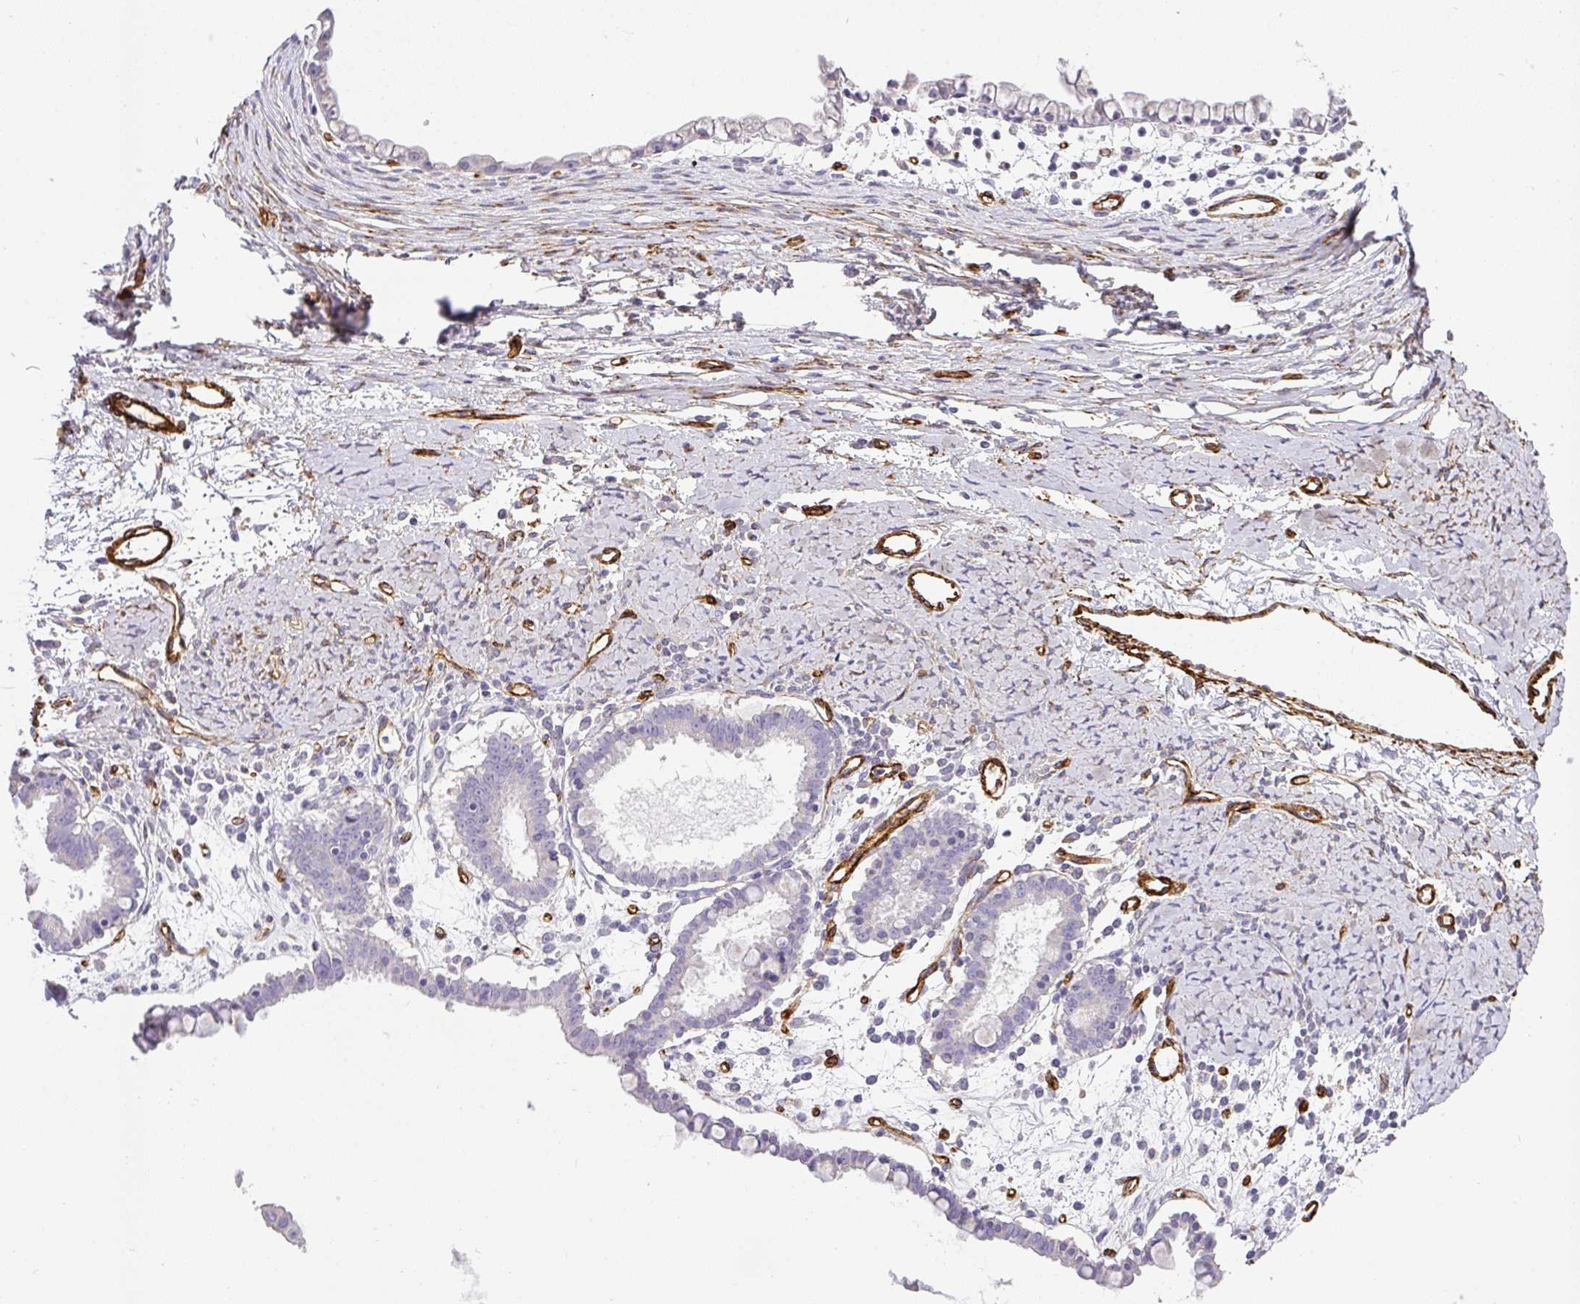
{"staining": {"intensity": "negative", "quantity": "none", "location": "none"}, "tissue": "ovarian cancer", "cell_type": "Tumor cells", "image_type": "cancer", "snomed": [{"axis": "morphology", "description": "Cystadenocarcinoma, mucinous, NOS"}, {"axis": "topography", "description": "Ovary"}], "caption": "The micrograph demonstrates no staining of tumor cells in mucinous cystadenocarcinoma (ovarian).", "gene": "SLC25A17", "patient": {"sex": "female", "age": 61}}